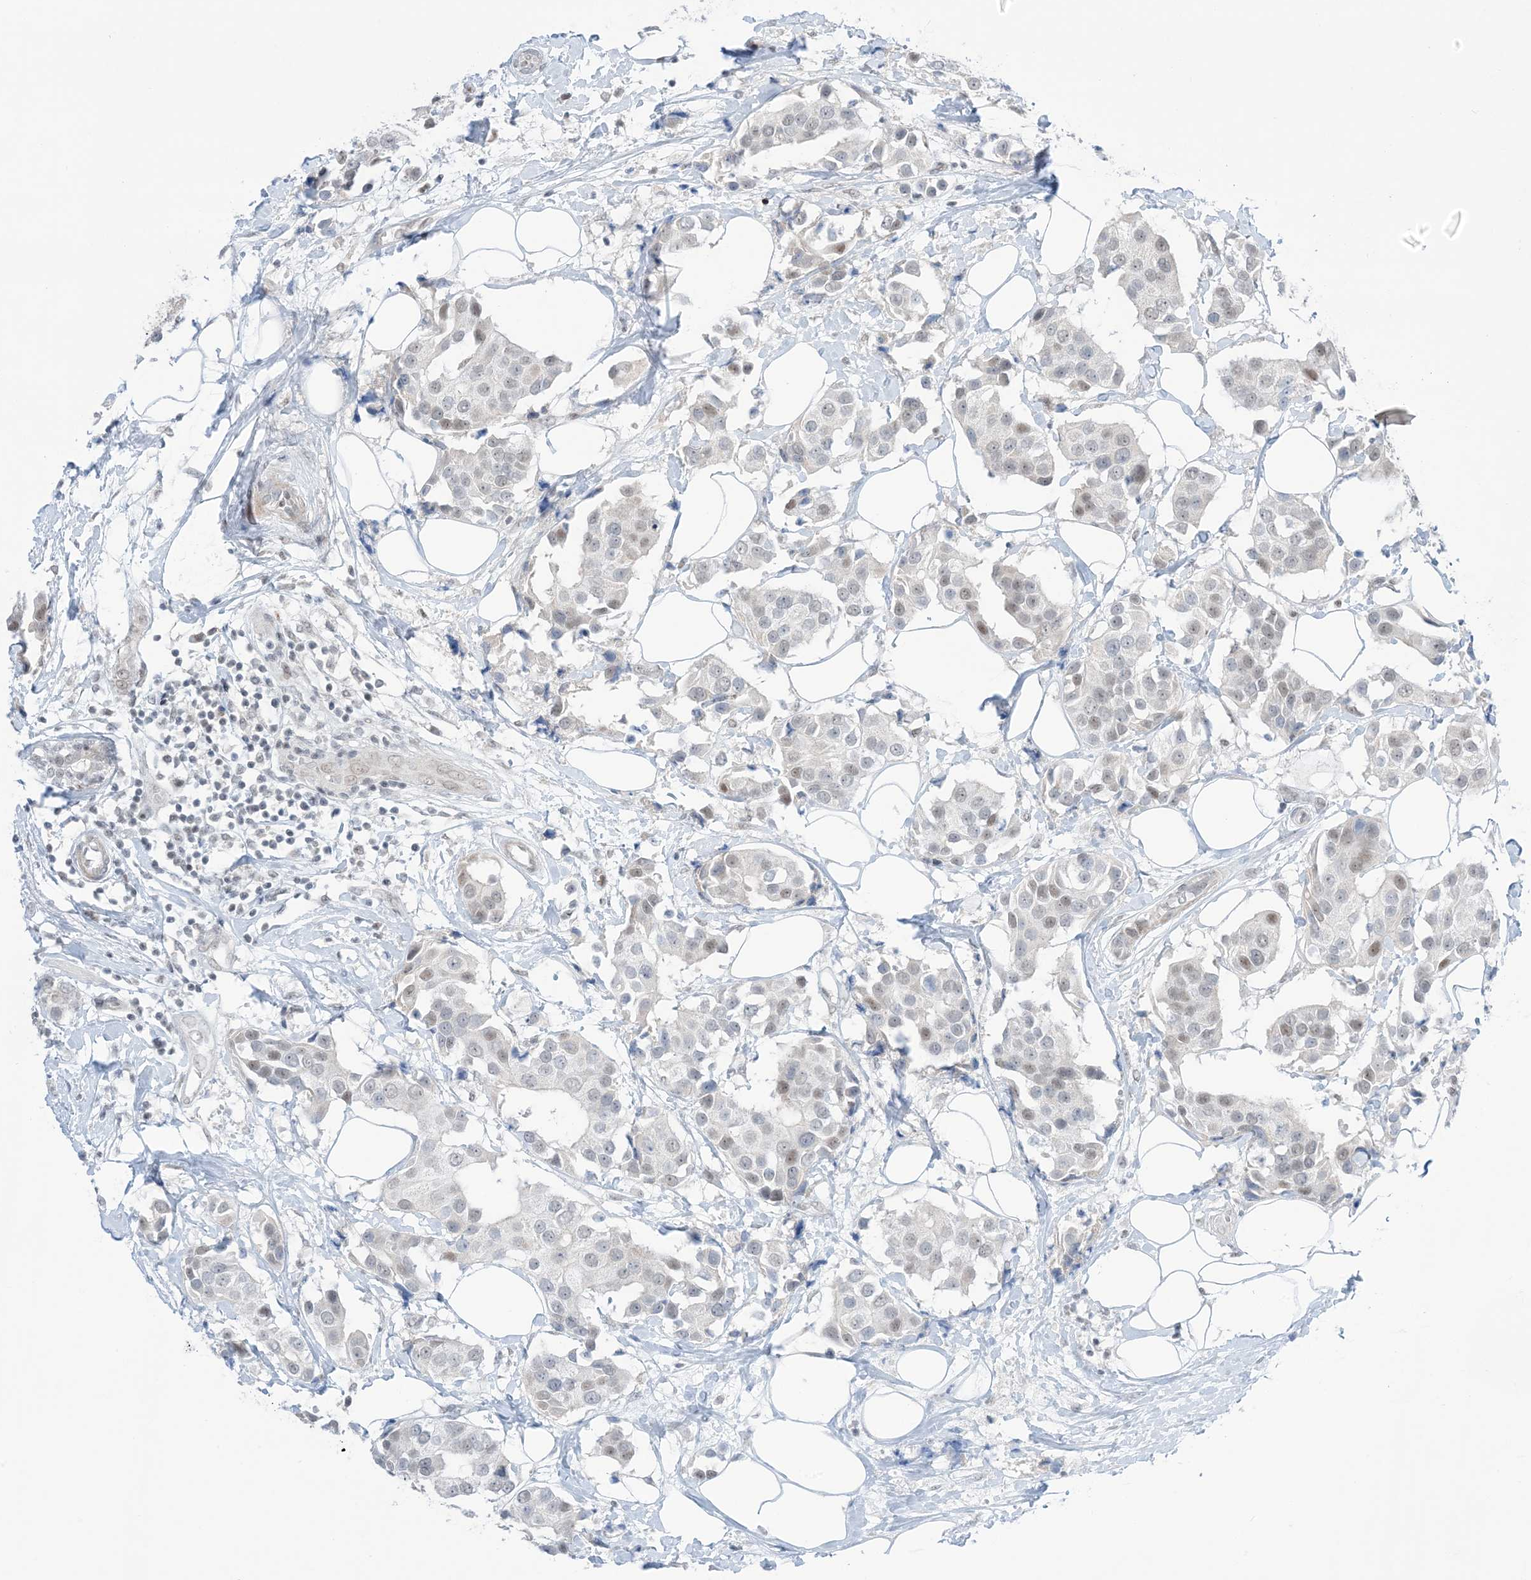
{"staining": {"intensity": "weak", "quantity": "<25%", "location": "nuclear"}, "tissue": "breast cancer", "cell_type": "Tumor cells", "image_type": "cancer", "snomed": [{"axis": "morphology", "description": "Normal tissue, NOS"}, {"axis": "morphology", "description": "Duct carcinoma"}, {"axis": "topography", "description": "Breast"}], "caption": "This is an IHC micrograph of human breast intraductal carcinoma. There is no positivity in tumor cells.", "gene": "TFPT", "patient": {"sex": "female", "age": 39}}